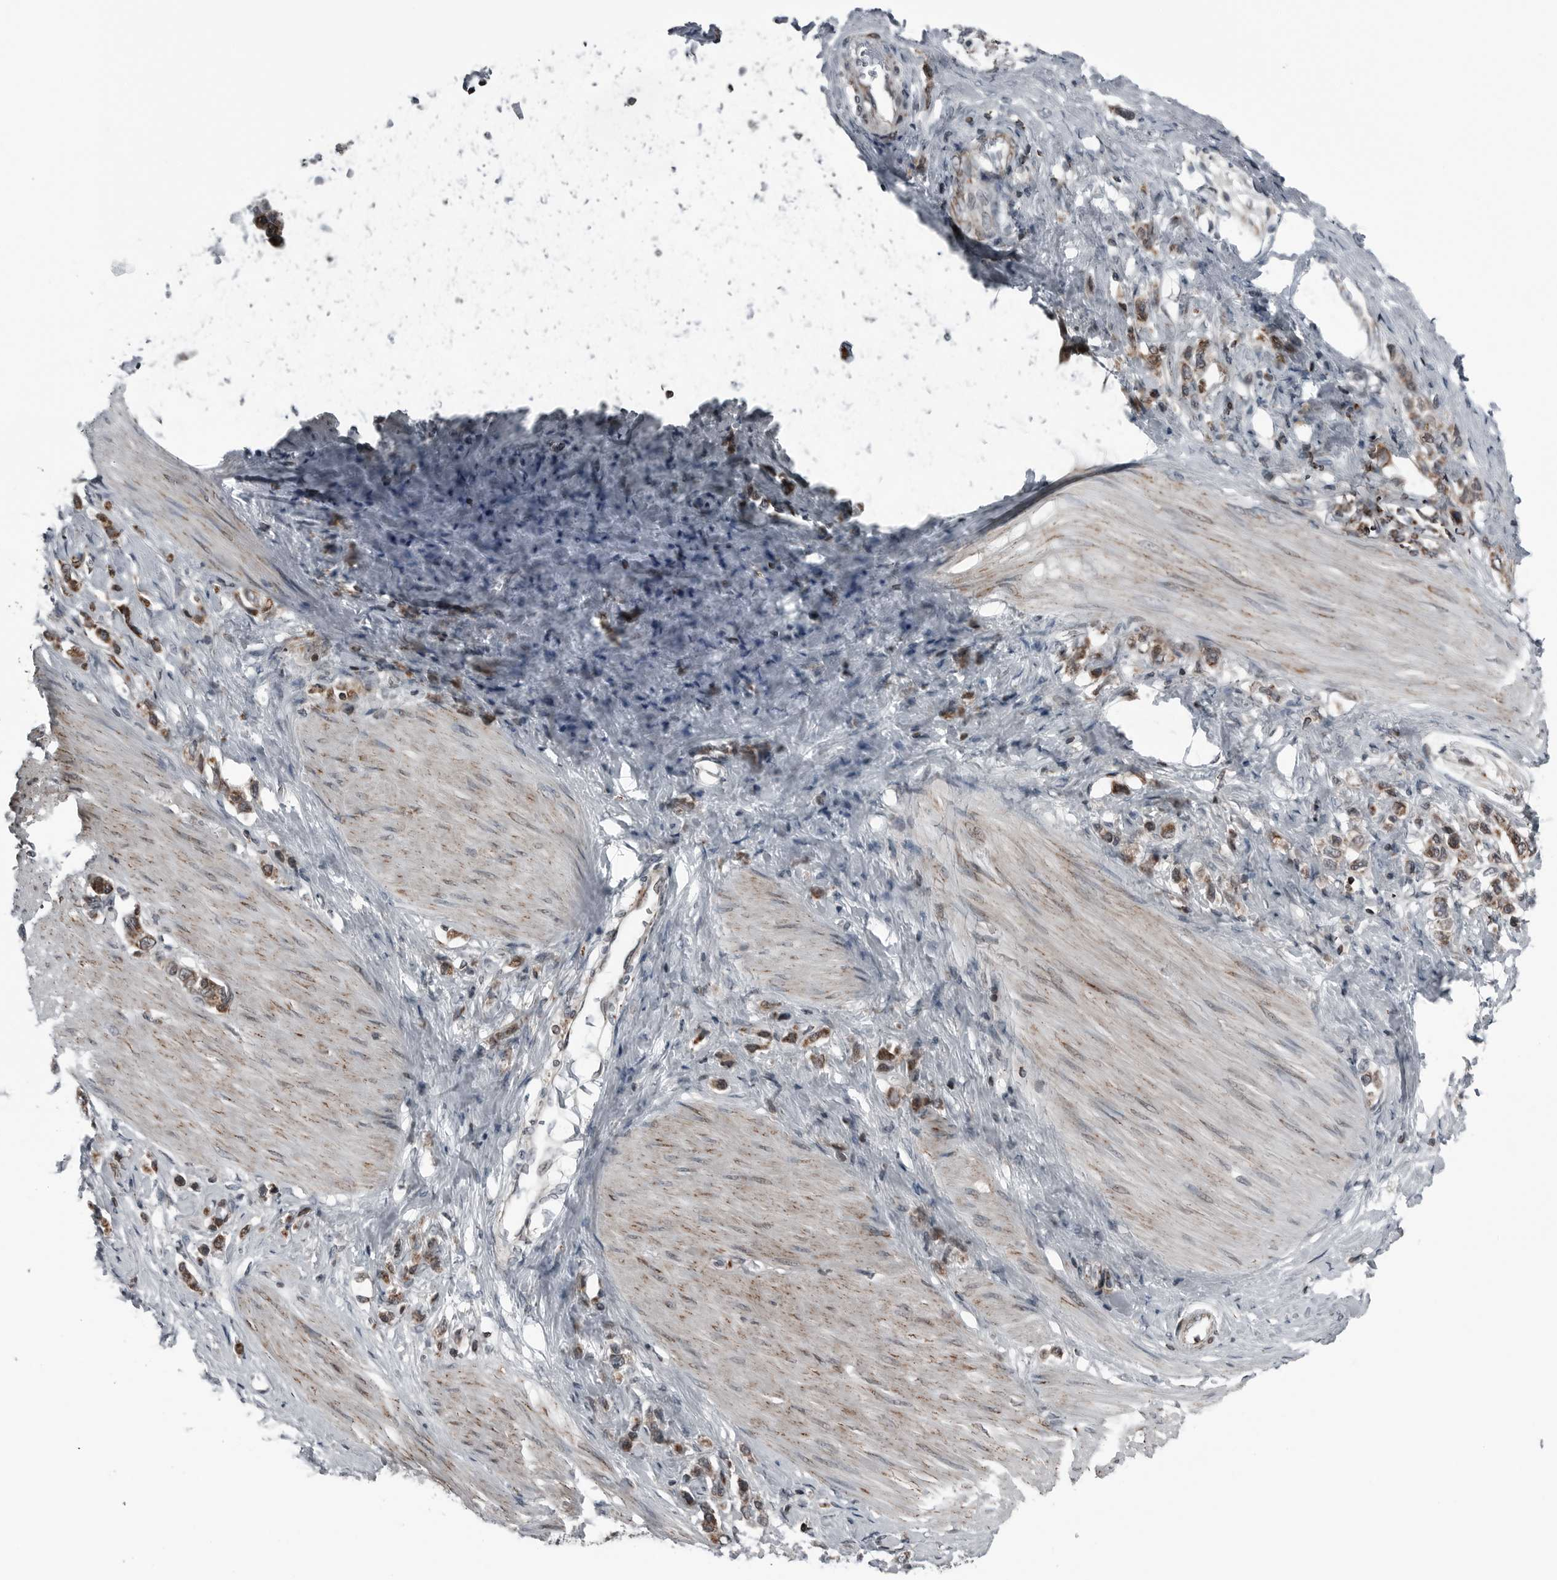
{"staining": {"intensity": "moderate", "quantity": ">75%", "location": "cytoplasmic/membranous"}, "tissue": "stomach cancer", "cell_type": "Tumor cells", "image_type": "cancer", "snomed": [{"axis": "morphology", "description": "Adenocarcinoma, NOS"}, {"axis": "topography", "description": "Stomach"}], "caption": "This is a photomicrograph of immunohistochemistry (IHC) staining of stomach cancer (adenocarcinoma), which shows moderate expression in the cytoplasmic/membranous of tumor cells.", "gene": "GAK", "patient": {"sex": "female", "age": 65}}